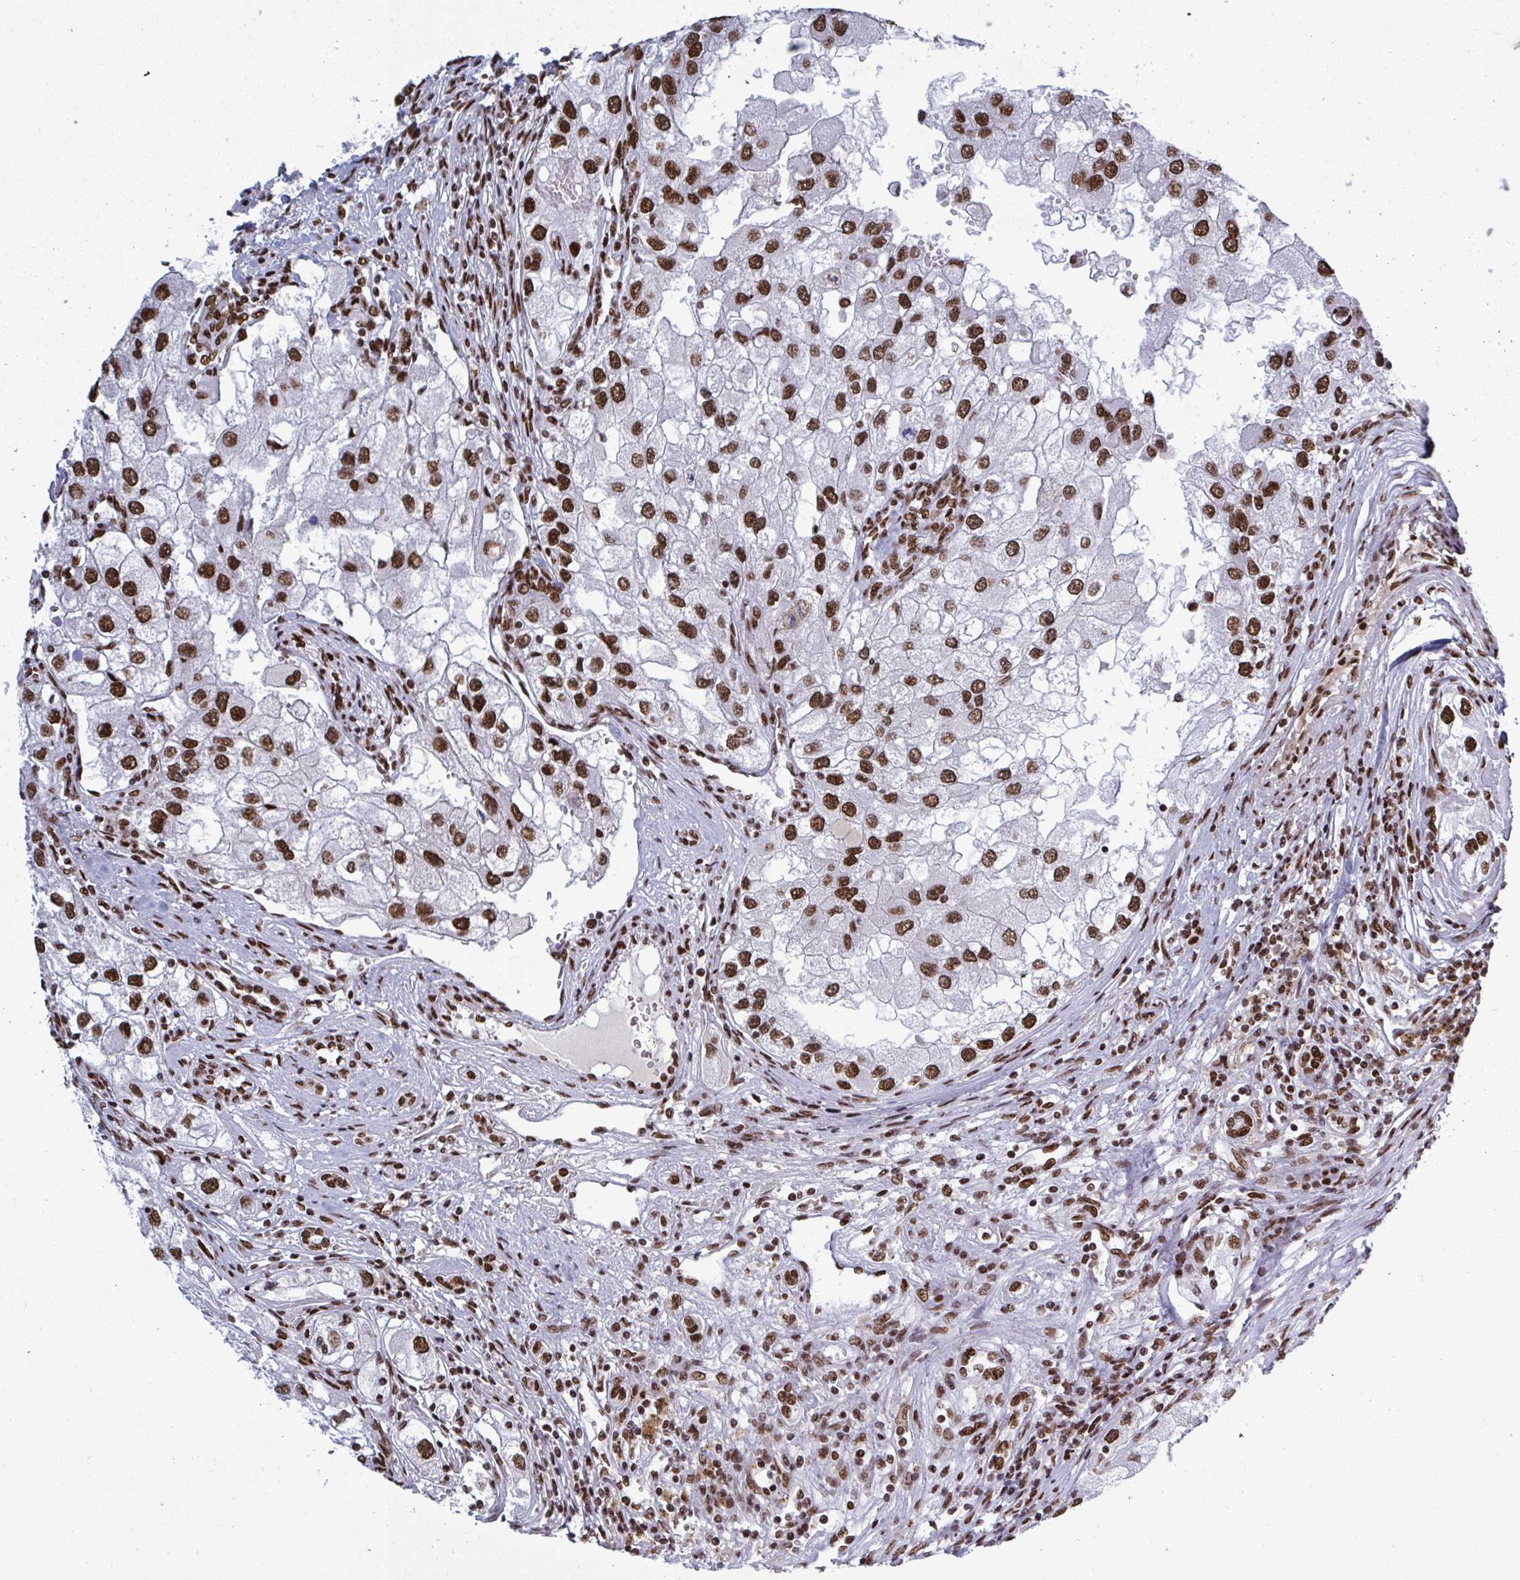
{"staining": {"intensity": "strong", "quantity": ">75%", "location": "nuclear"}, "tissue": "renal cancer", "cell_type": "Tumor cells", "image_type": "cancer", "snomed": [{"axis": "morphology", "description": "Adenocarcinoma, NOS"}, {"axis": "topography", "description": "Kidney"}], "caption": "Immunohistochemistry photomicrograph of human adenocarcinoma (renal) stained for a protein (brown), which shows high levels of strong nuclear staining in about >75% of tumor cells.", "gene": "ZNF607", "patient": {"sex": "male", "age": 63}}